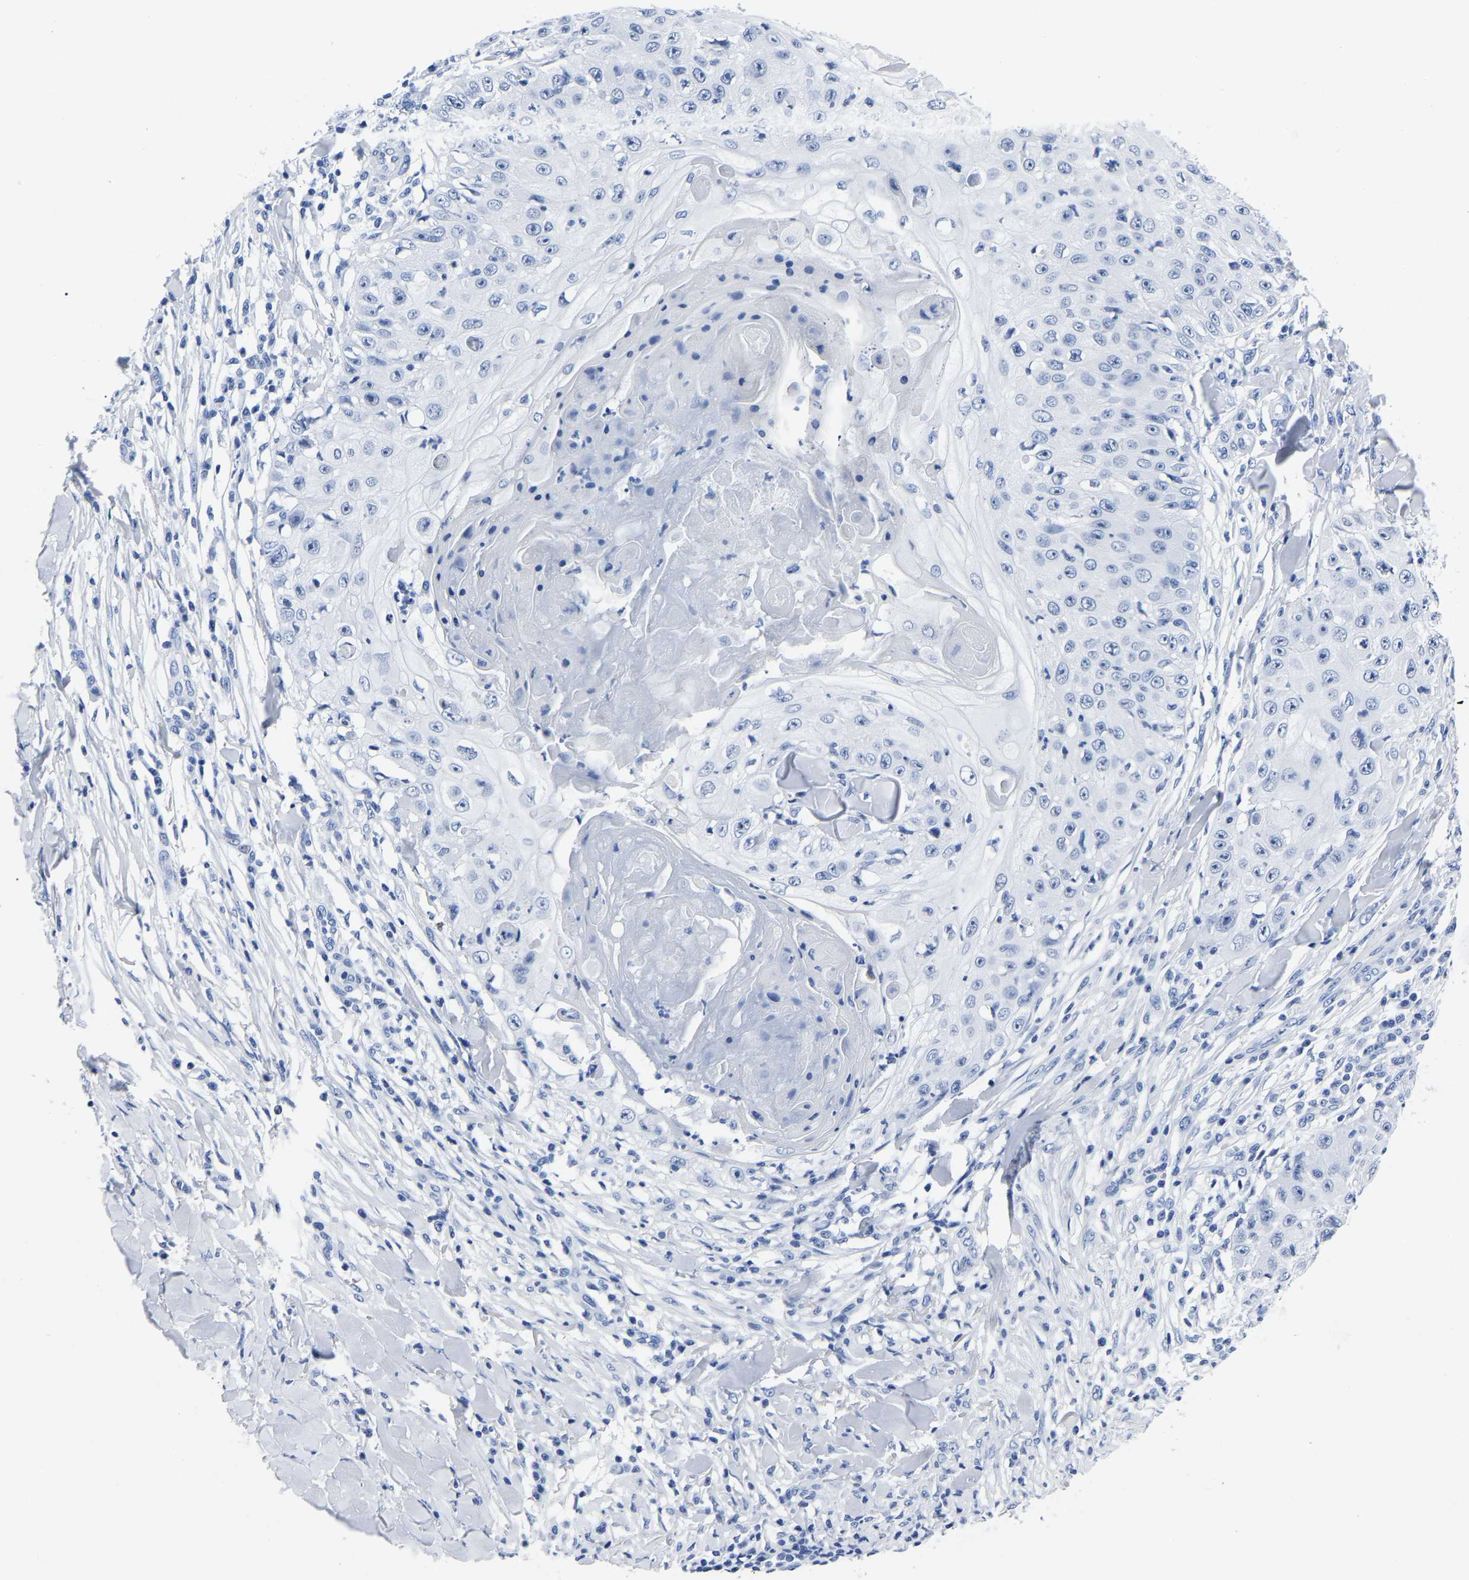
{"staining": {"intensity": "negative", "quantity": "none", "location": "none"}, "tissue": "skin cancer", "cell_type": "Tumor cells", "image_type": "cancer", "snomed": [{"axis": "morphology", "description": "Squamous cell carcinoma, NOS"}, {"axis": "topography", "description": "Skin"}], "caption": "IHC micrograph of neoplastic tissue: human squamous cell carcinoma (skin) stained with DAB displays no significant protein expression in tumor cells.", "gene": "IMPG2", "patient": {"sex": "male", "age": 86}}